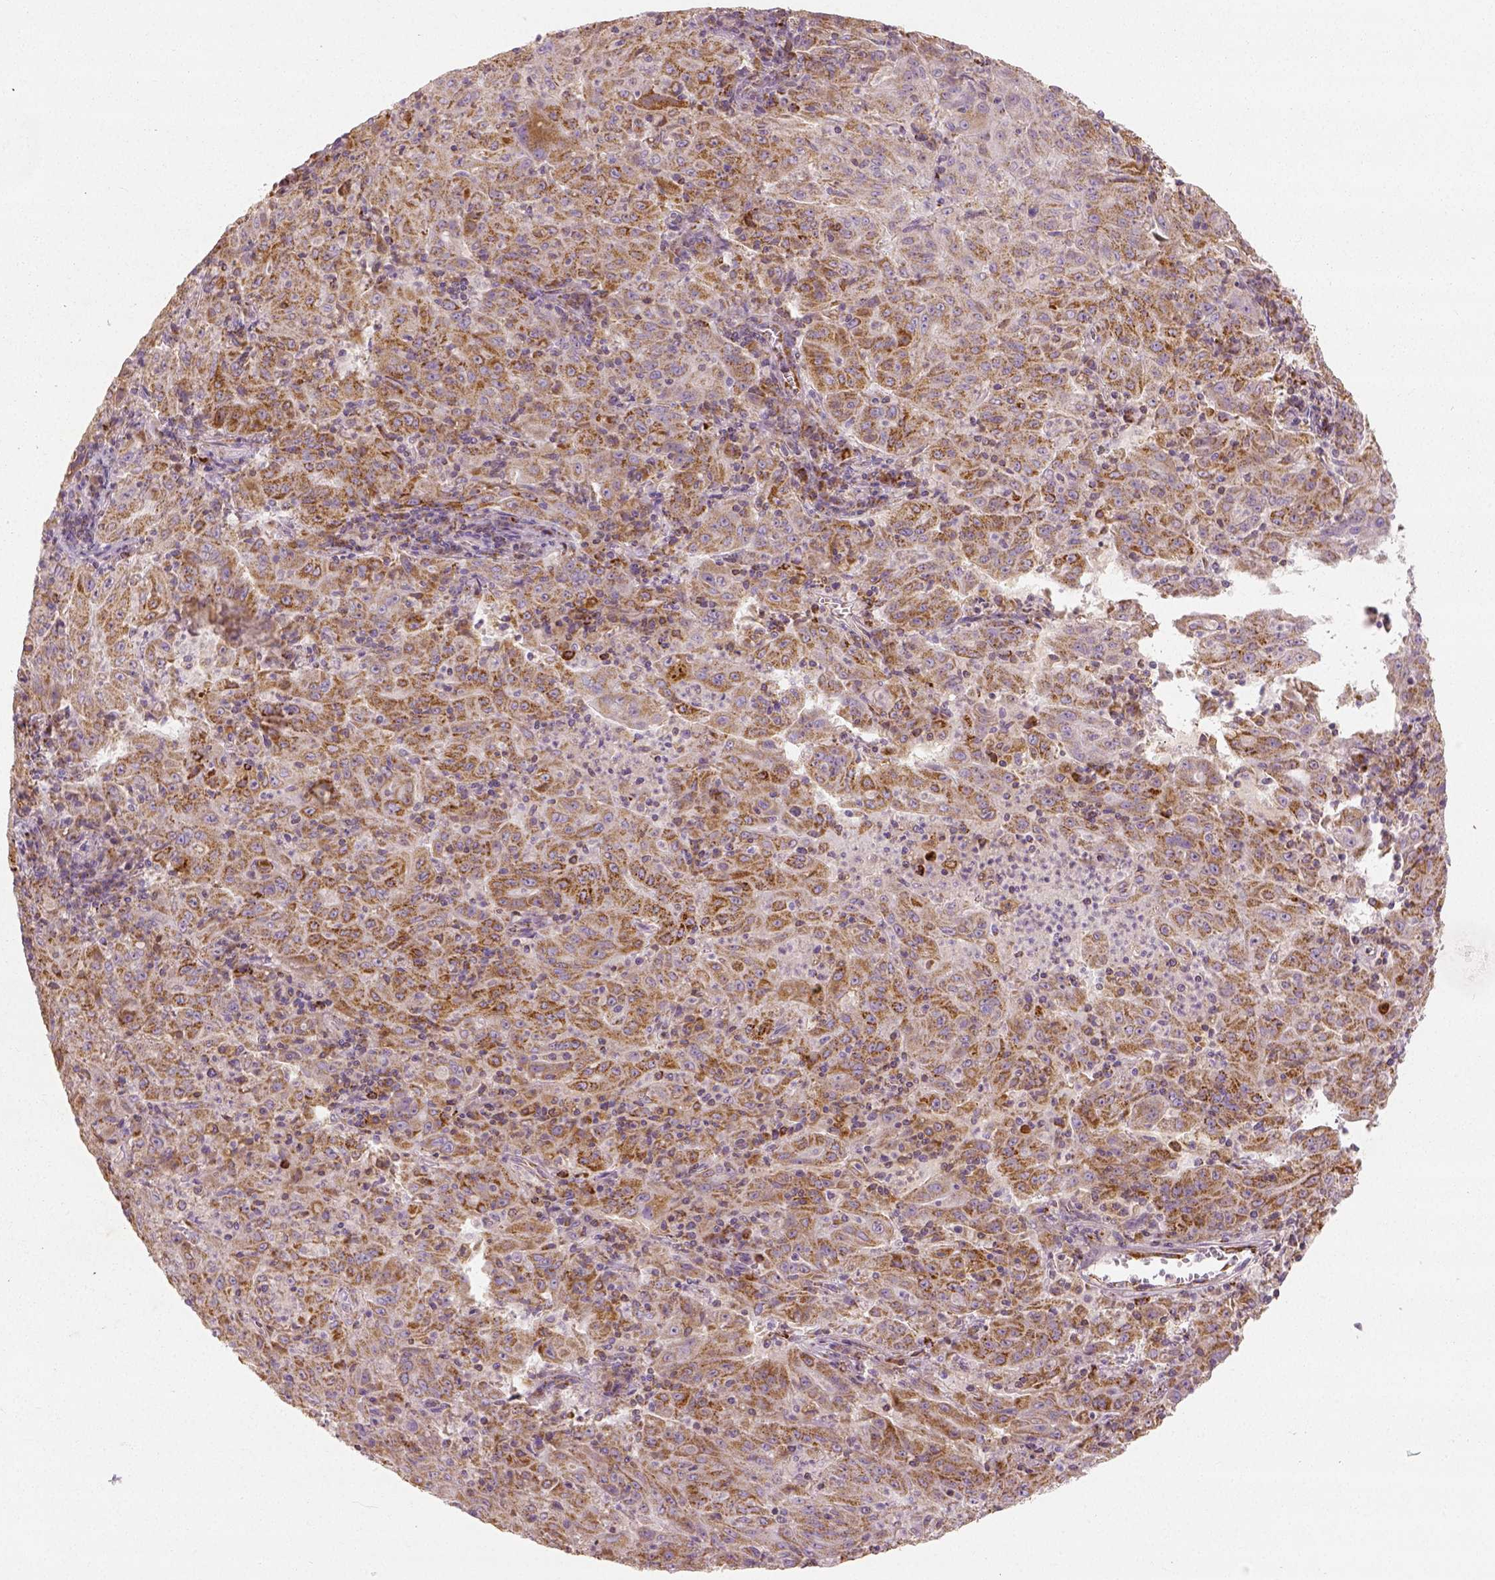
{"staining": {"intensity": "moderate", "quantity": ">75%", "location": "cytoplasmic/membranous"}, "tissue": "pancreatic cancer", "cell_type": "Tumor cells", "image_type": "cancer", "snomed": [{"axis": "morphology", "description": "Adenocarcinoma, NOS"}, {"axis": "topography", "description": "Pancreas"}], "caption": "The immunohistochemical stain shows moderate cytoplasmic/membranous positivity in tumor cells of pancreatic cancer tissue.", "gene": "PGAM5", "patient": {"sex": "male", "age": 63}}